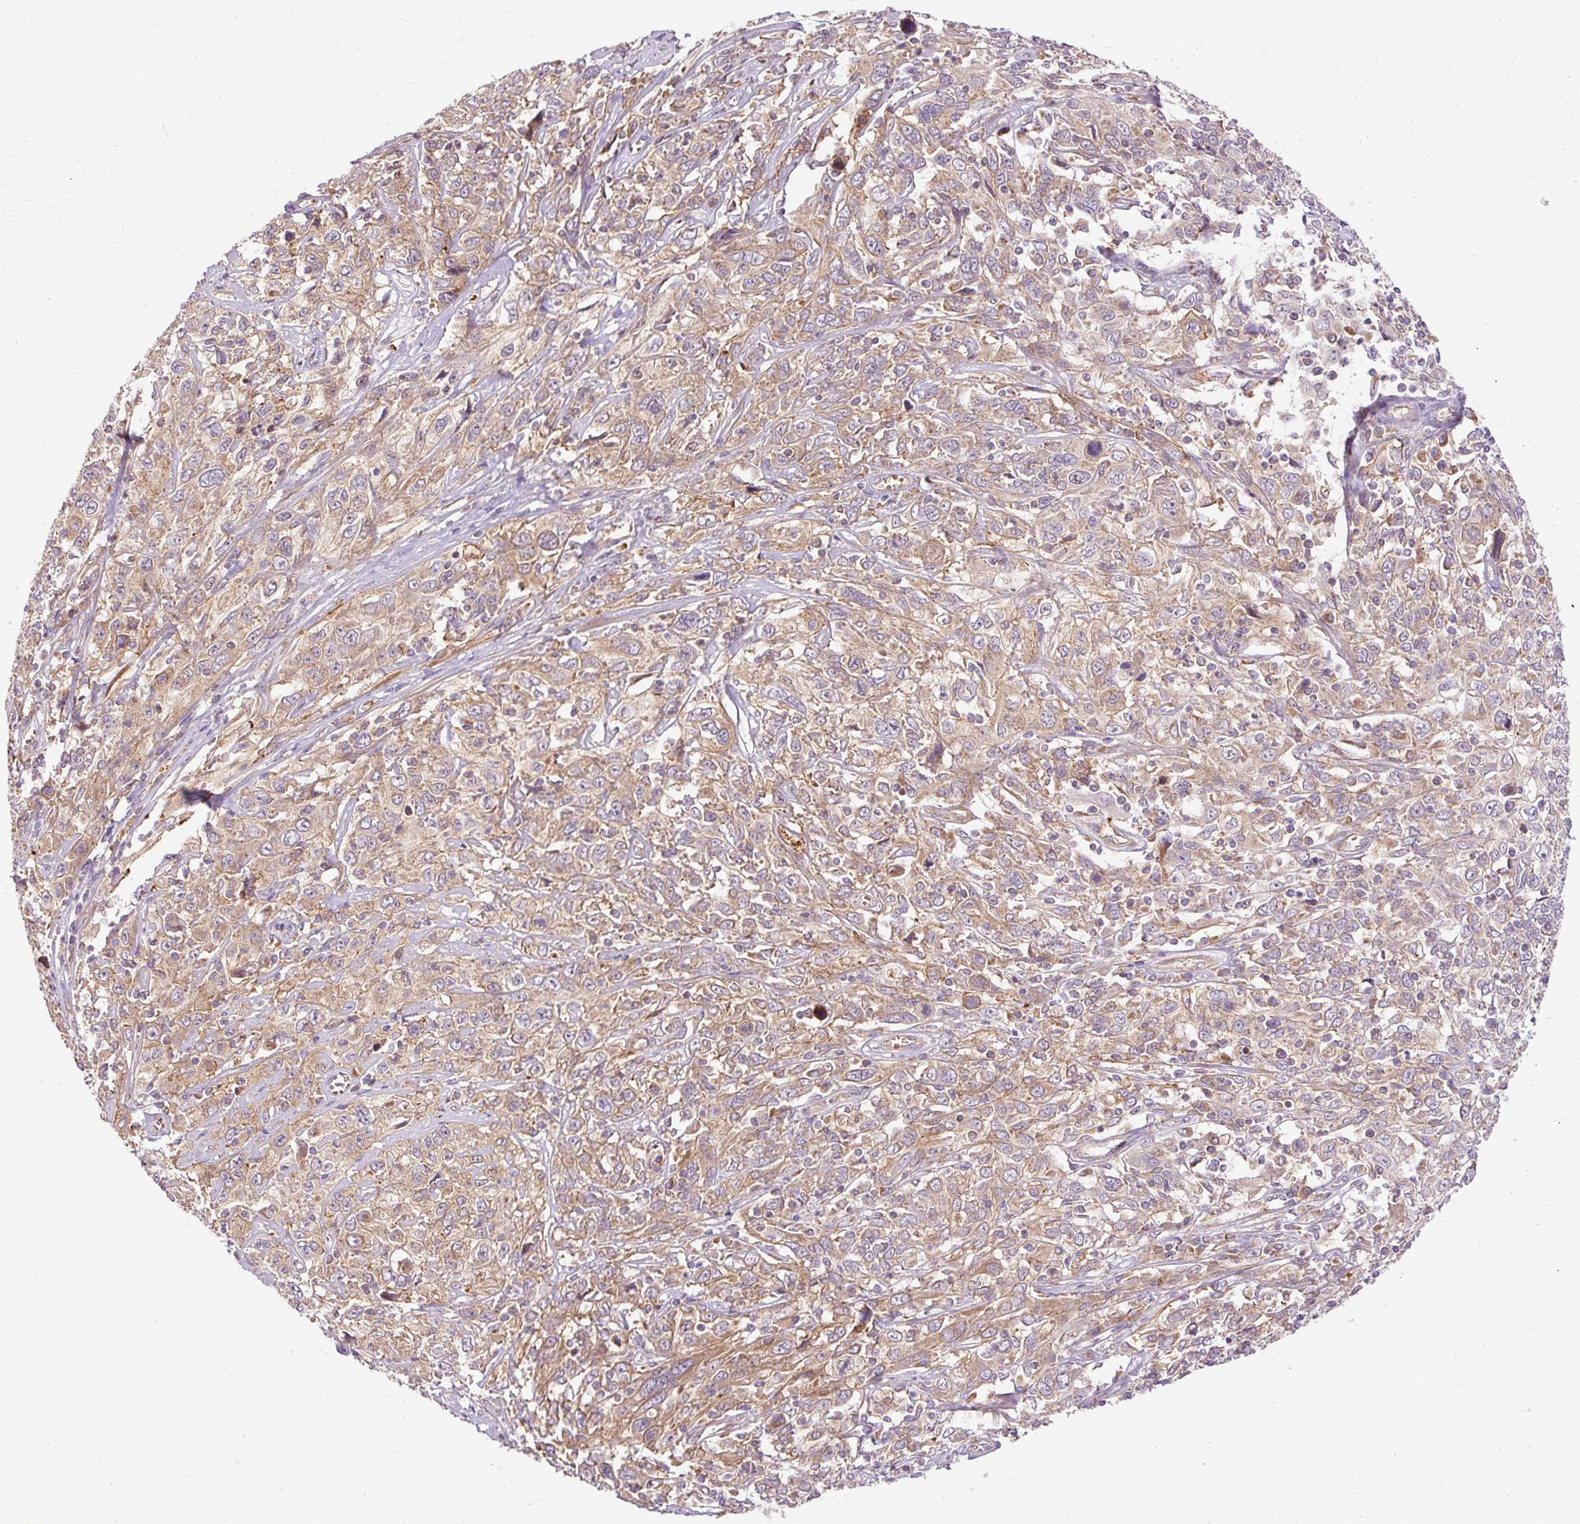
{"staining": {"intensity": "moderate", "quantity": ">75%", "location": "cytoplasmic/membranous"}, "tissue": "cervical cancer", "cell_type": "Tumor cells", "image_type": "cancer", "snomed": [{"axis": "morphology", "description": "Squamous cell carcinoma, NOS"}, {"axis": "topography", "description": "Cervix"}], "caption": "Moderate cytoplasmic/membranous positivity is appreciated in approximately >75% of tumor cells in squamous cell carcinoma (cervical). (DAB IHC, brown staining for protein, blue staining for nuclei).", "gene": "RIPOR3", "patient": {"sex": "female", "age": 46}}